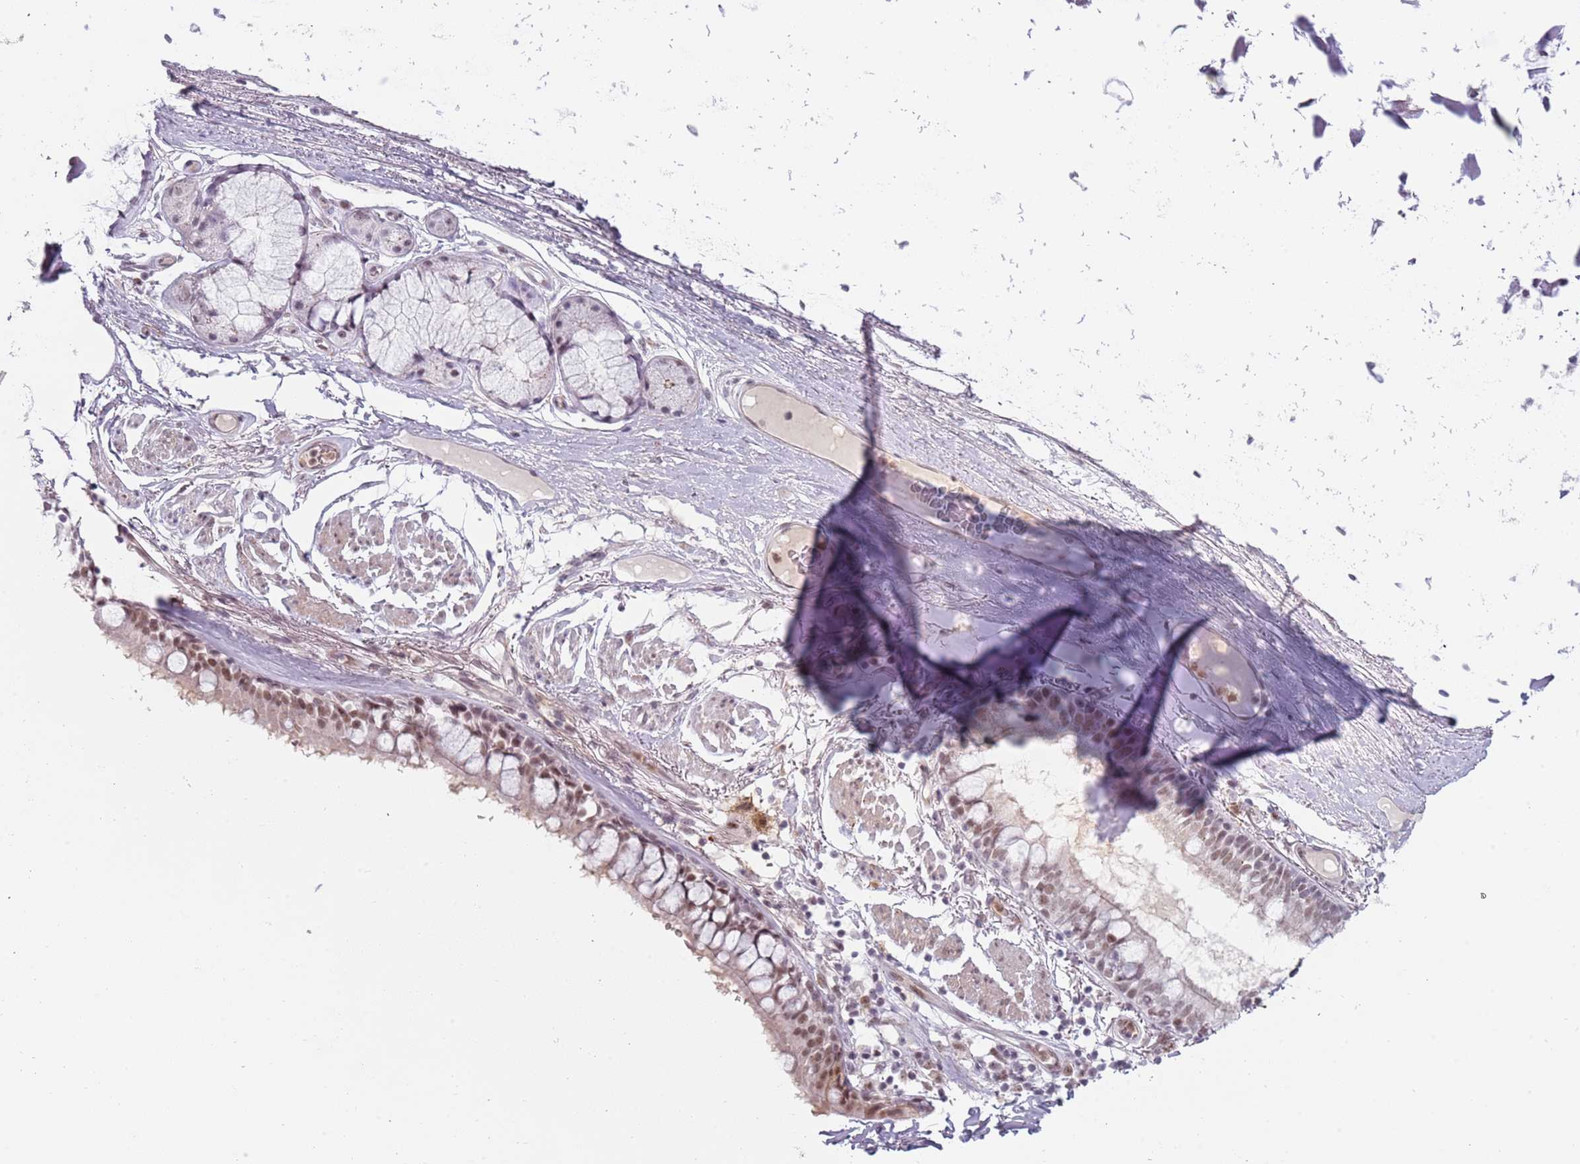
{"staining": {"intensity": "moderate", "quantity": ">75%", "location": "nuclear"}, "tissue": "bronchus", "cell_type": "Respiratory epithelial cells", "image_type": "normal", "snomed": [{"axis": "morphology", "description": "Normal tissue, NOS"}, {"axis": "topography", "description": "Bronchus"}], "caption": "Respiratory epithelial cells demonstrate medium levels of moderate nuclear expression in approximately >75% of cells in normal bronchus. (IHC, brightfield microscopy, high magnification).", "gene": "REXO4", "patient": {"sex": "male", "age": 70}}